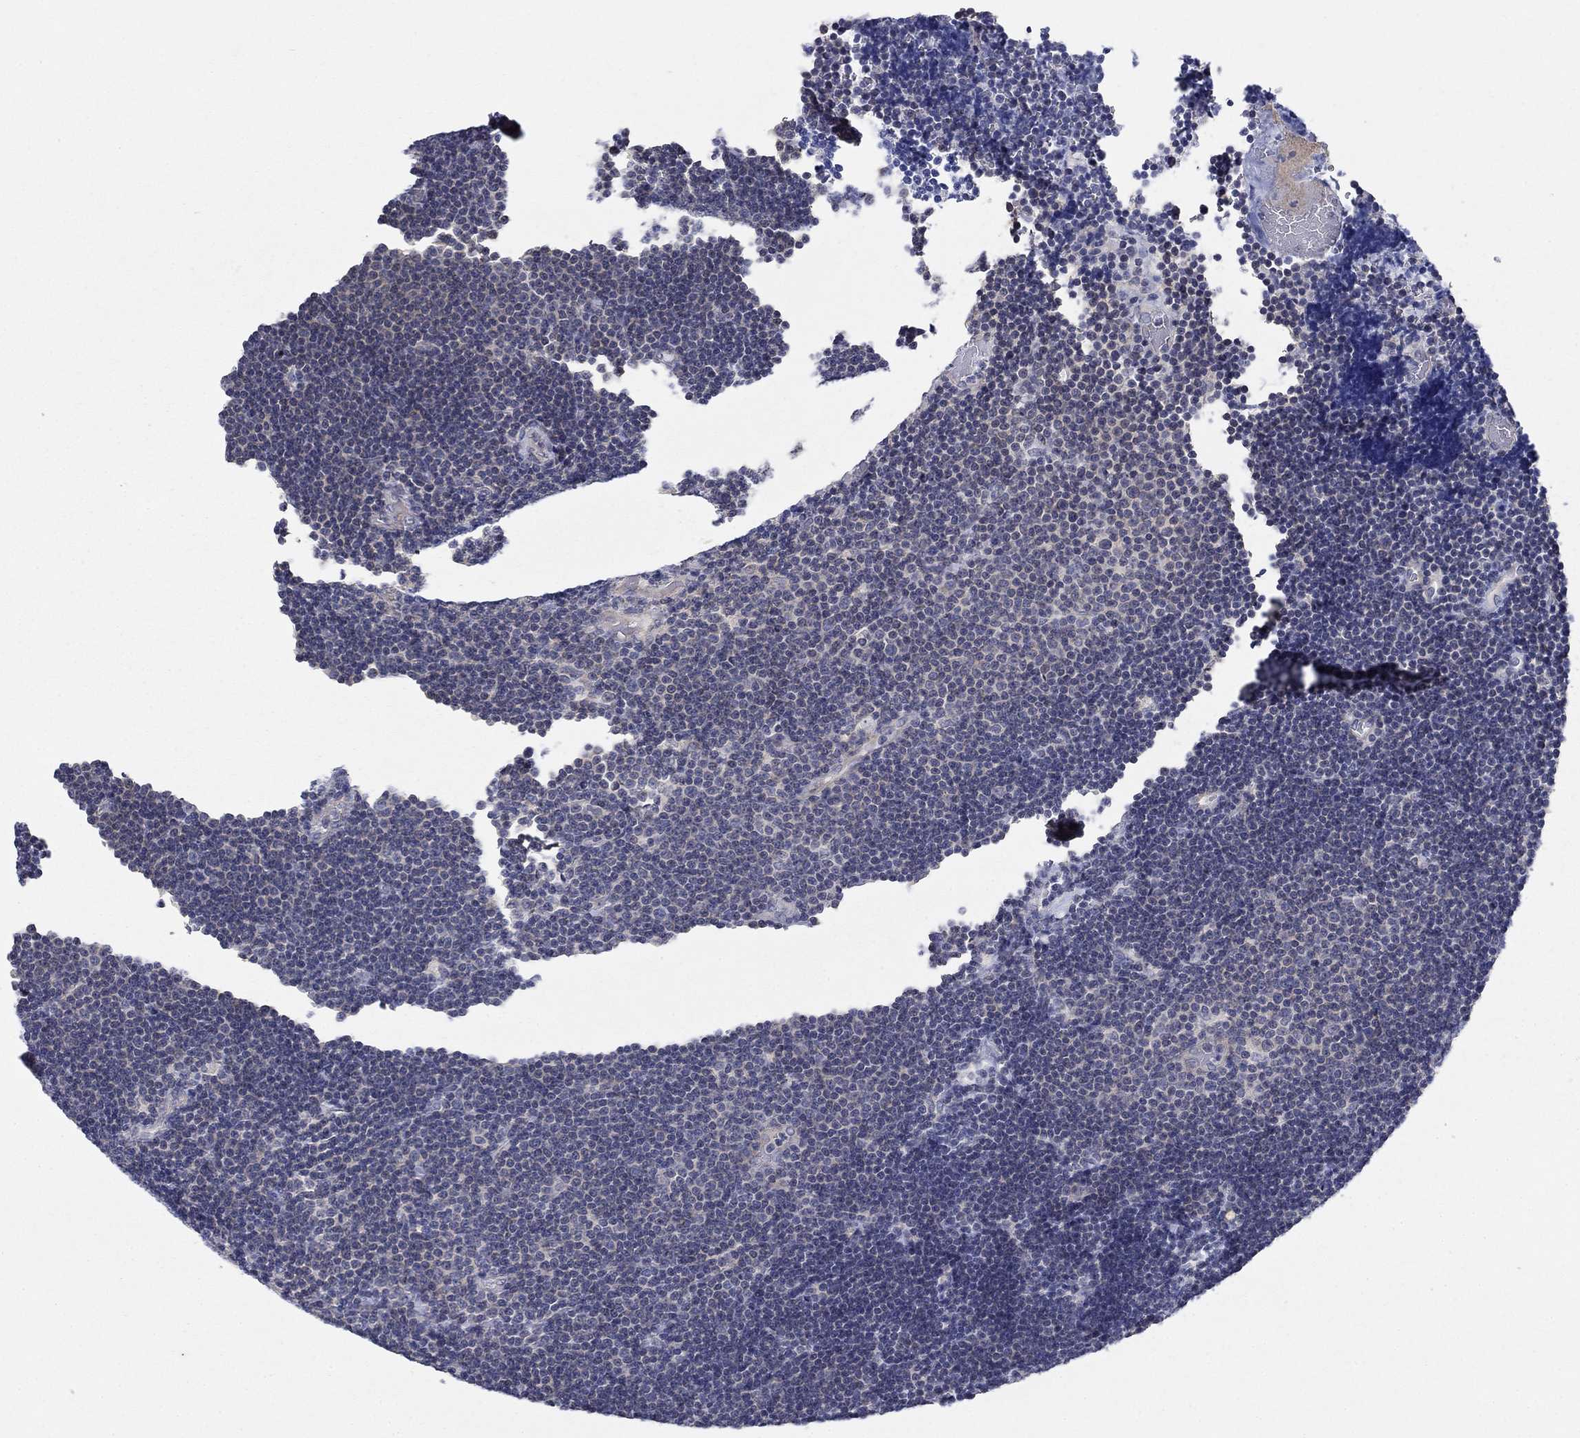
{"staining": {"intensity": "negative", "quantity": "none", "location": "none"}, "tissue": "lymphoma", "cell_type": "Tumor cells", "image_type": "cancer", "snomed": [{"axis": "morphology", "description": "Malignant lymphoma, non-Hodgkin's type, Low grade"}, {"axis": "topography", "description": "Brain"}], "caption": "Lymphoma was stained to show a protein in brown. There is no significant staining in tumor cells.", "gene": "GRK7", "patient": {"sex": "female", "age": 66}}